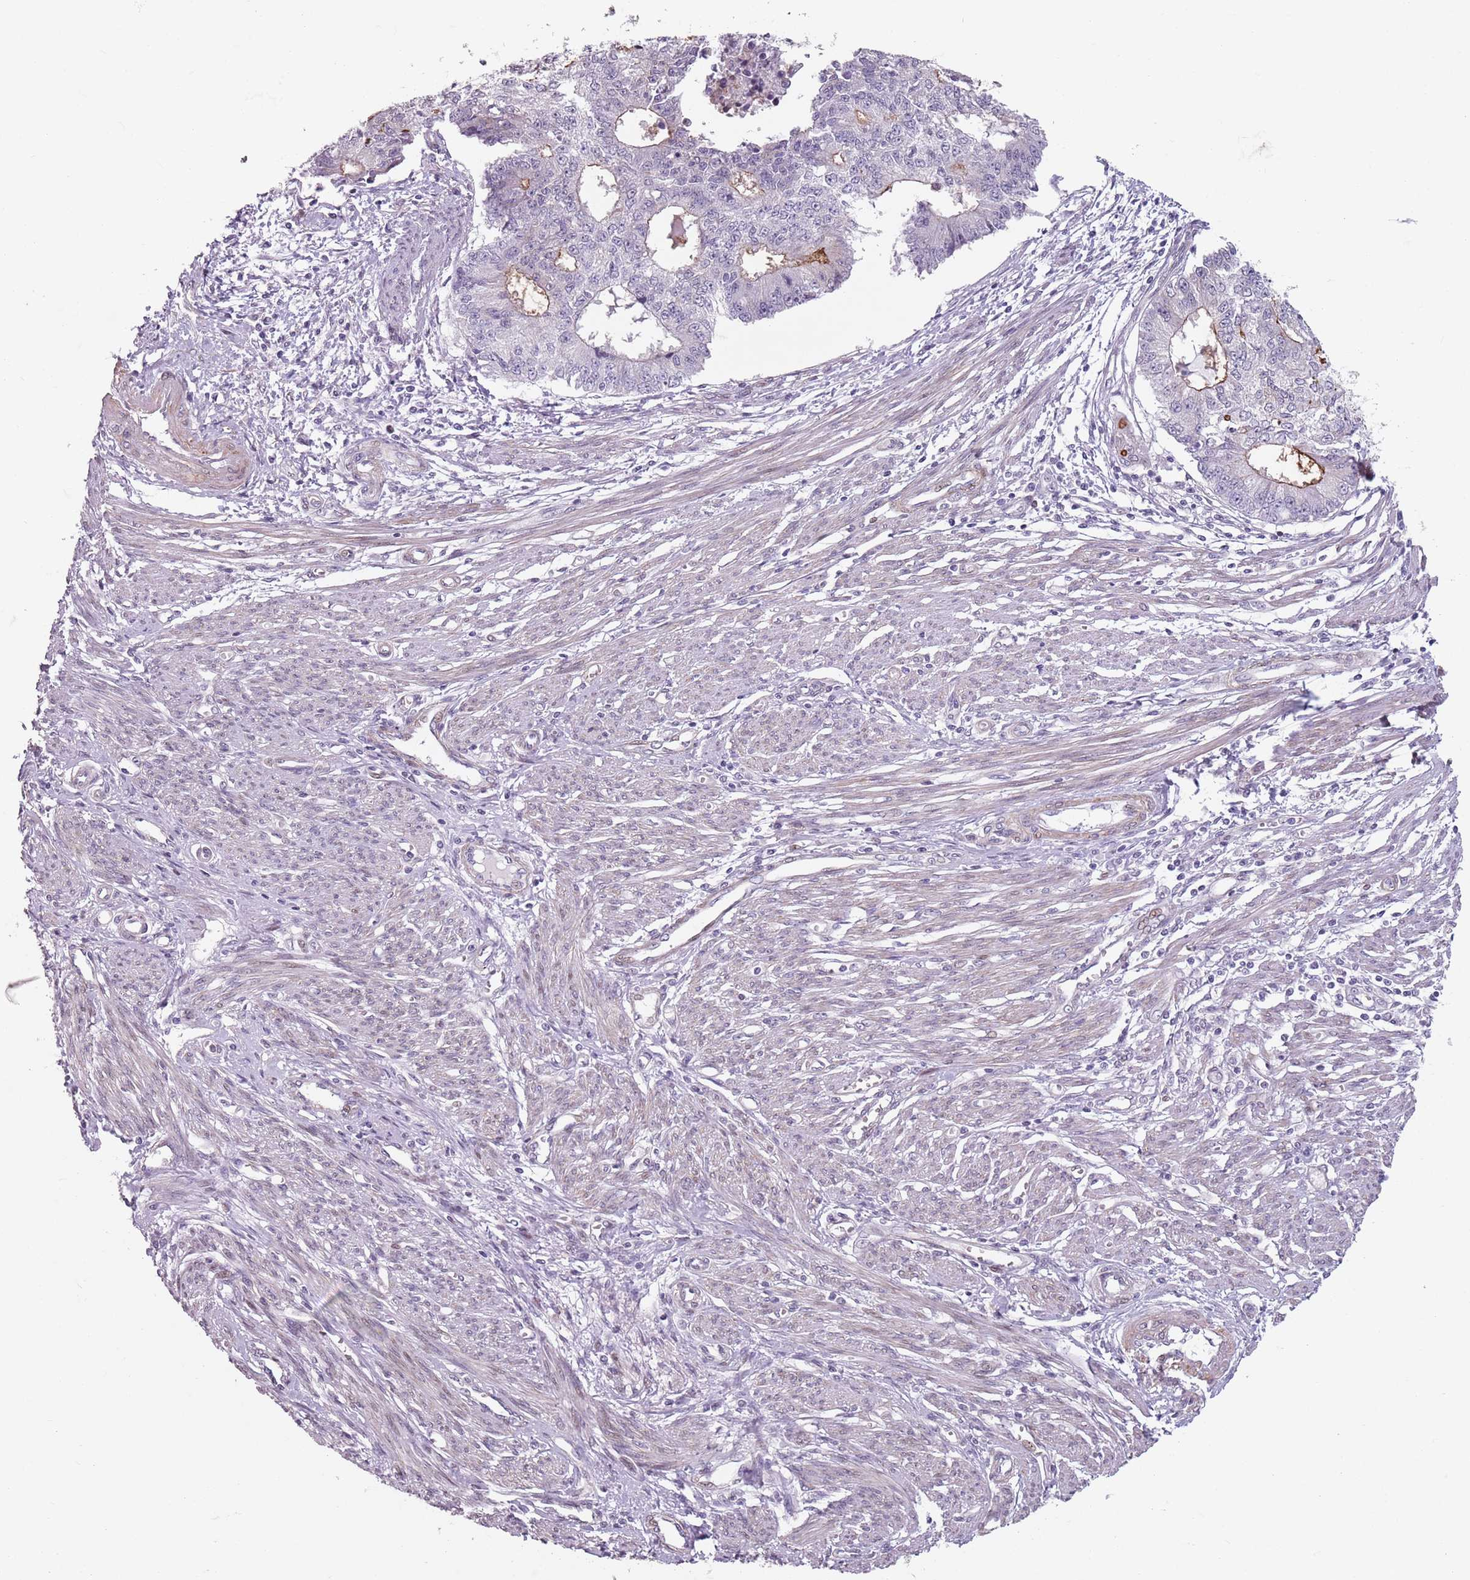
{"staining": {"intensity": "negative", "quantity": "none", "location": "none"}, "tissue": "endometrial cancer", "cell_type": "Tumor cells", "image_type": "cancer", "snomed": [{"axis": "morphology", "description": "Adenocarcinoma, NOS"}, {"axis": "topography", "description": "Endometrium"}], "caption": "Immunohistochemistry (IHC) image of human adenocarcinoma (endometrial) stained for a protein (brown), which shows no staining in tumor cells. (Stains: DAB immunohistochemistry (IHC) with hematoxylin counter stain, Microscopy: brightfield microscopy at high magnification).", "gene": "TMC4", "patient": {"sex": "female", "age": 56}}